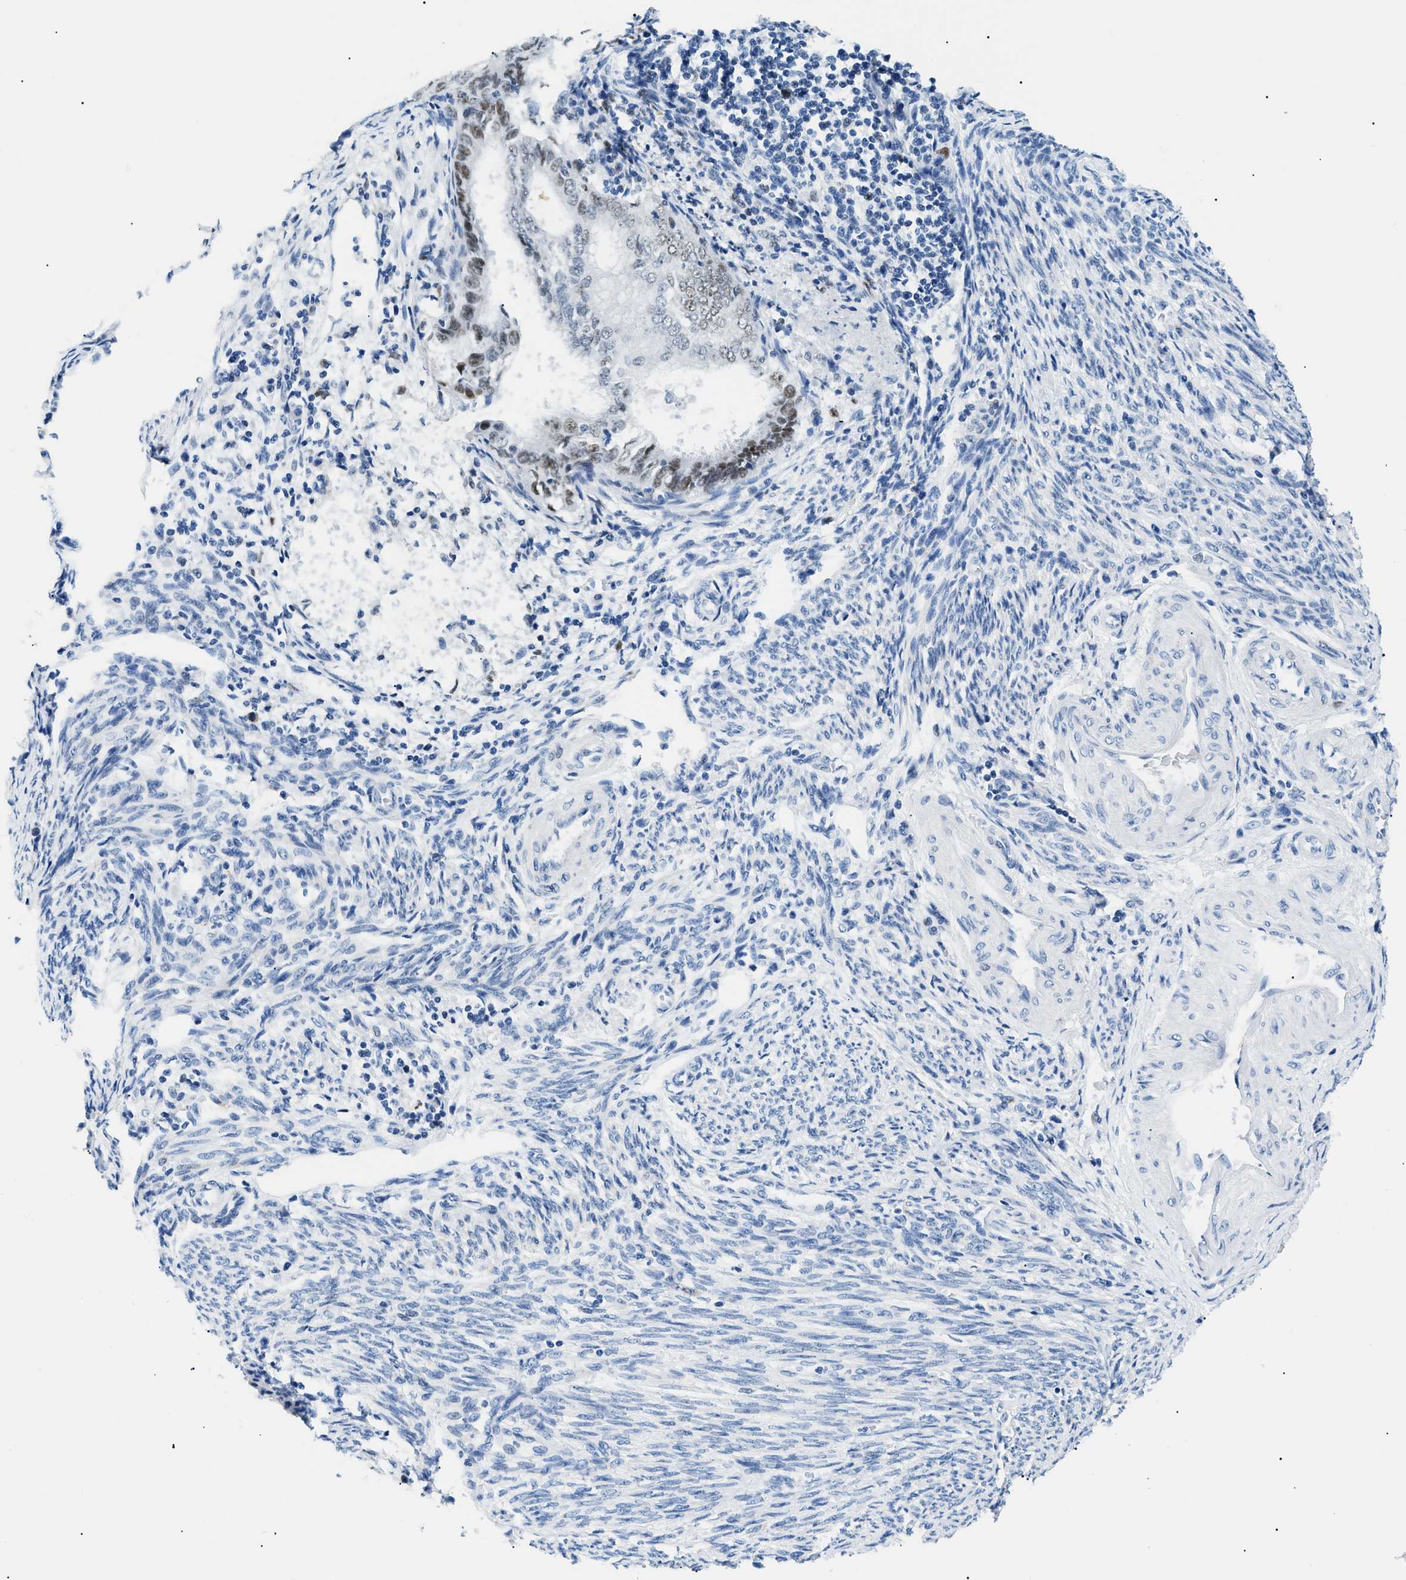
{"staining": {"intensity": "moderate", "quantity": "25%-75%", "location": "nuclear"}, "tissue": "endometrial cancer", "cell_type": "Tumor cells", "image_type": "cancer", "snomed": [{"axis": "morphology", "description": "Adenocarcinoma, NOS"}, {"axis": "topography", "description": "Endometrium"}], "caption": "Adenocarcinoma (endometrial) stained with a brown dye shows moderate nuclear positive expression in approximately 25%-75% of tumor cells.", "gene": "SMARCC1", "patient": {"sex": "female", "age": 58}}